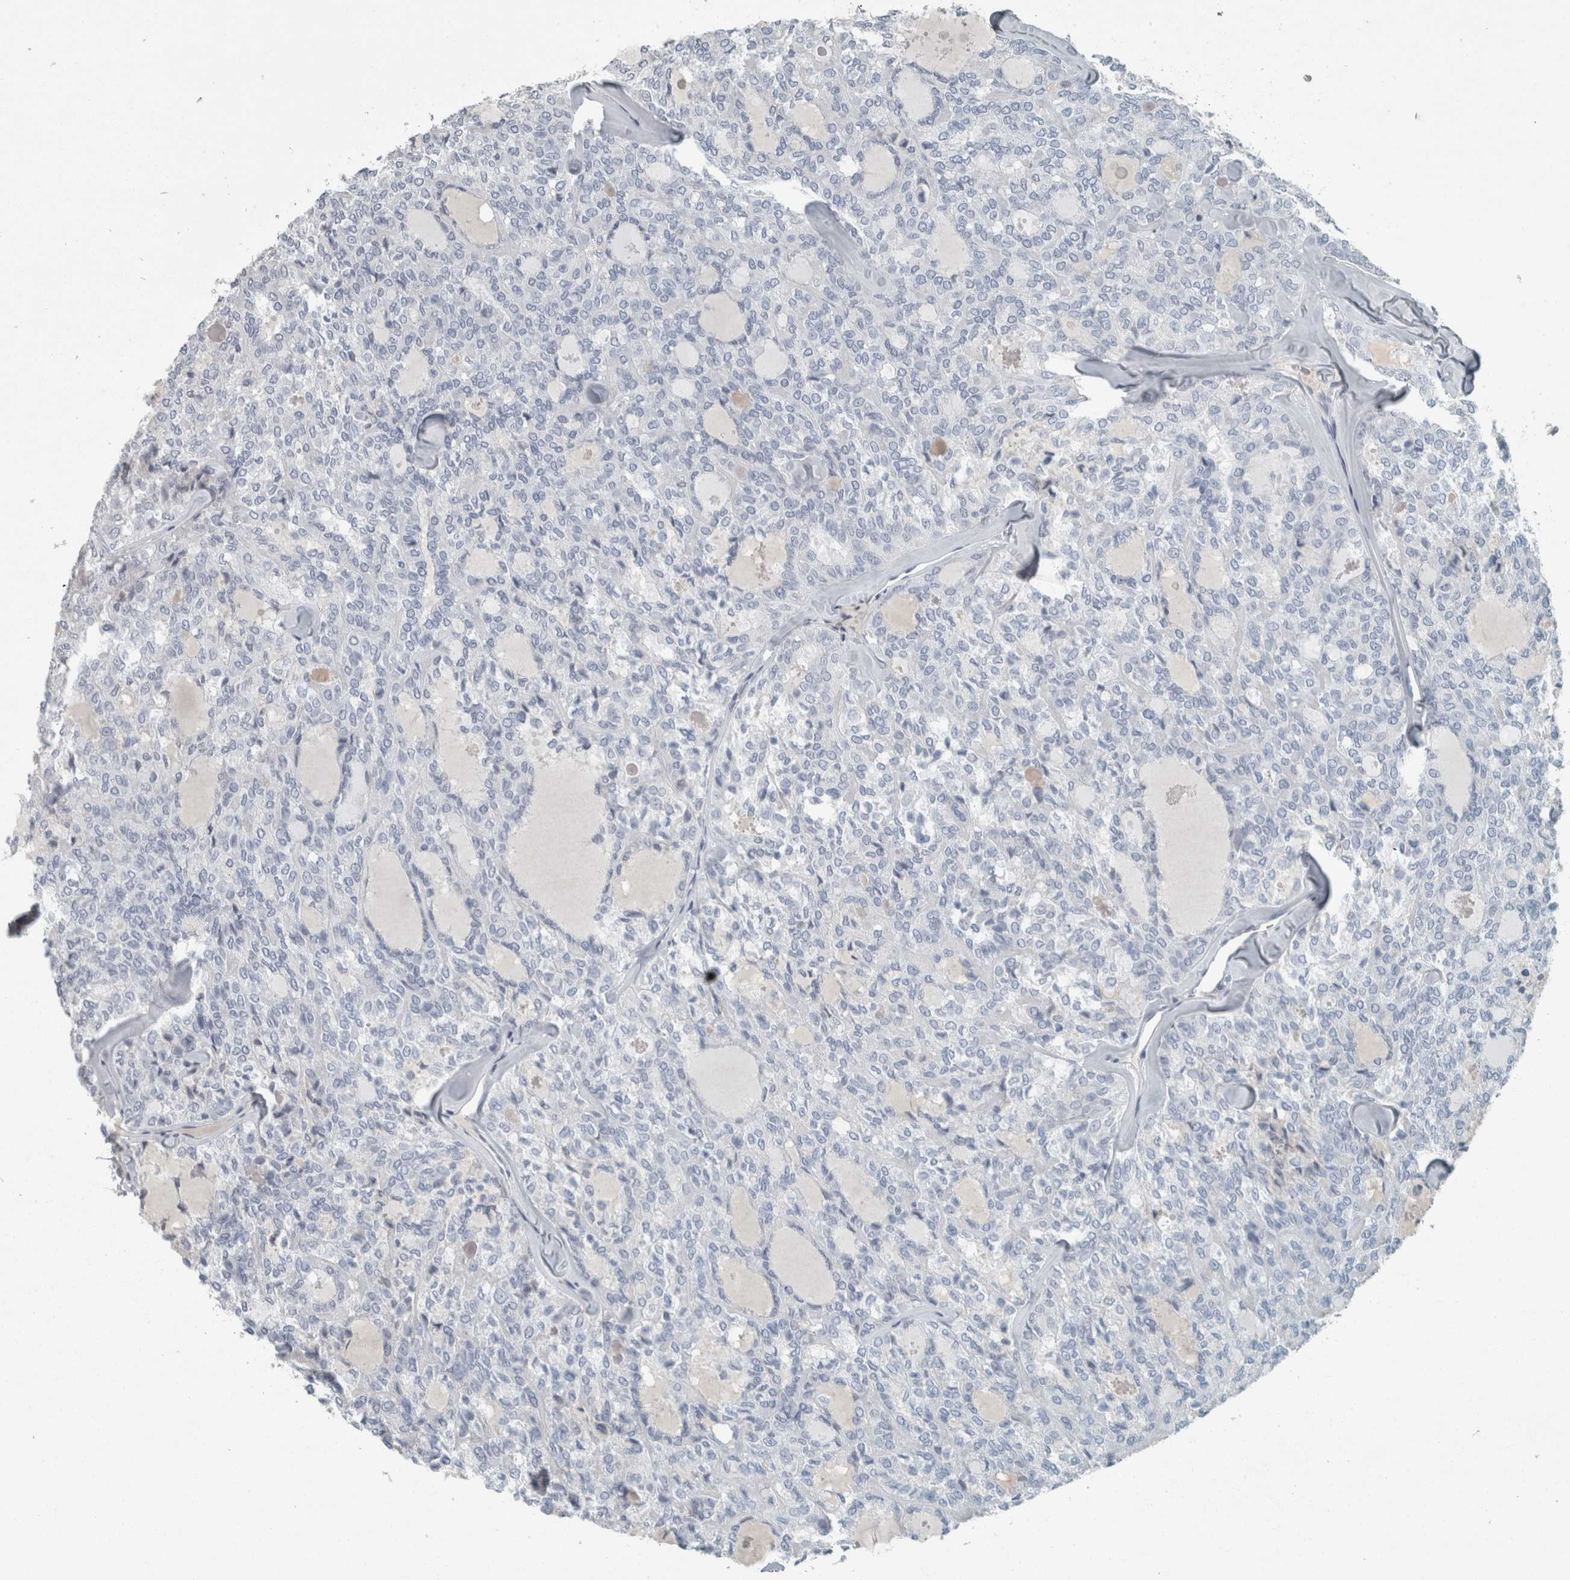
{"staining": {"intensity": "negative", "quantity": "none", "location": "none"}, "tissue": "thyroid cancer", "cell_type": "Tumor cells", "image_type": "cancer", "snomed": [{"axis": "morphology", "description": "Follicular adenoma carcinoma, NOS"}, {"axis": "topography", "description": "Thyroid gland"}], "caption": "Thyroid cancer was stained to show a protein in brown. There is no significant positivity in tumor cells. The staining is performed using DAB (3,3'-diaminobenzidine) brown chromogen with nuclei counter-stained in using hematoxylin.", "gene": "CHL1", "patient": {"sex": "male", "age": 75}}